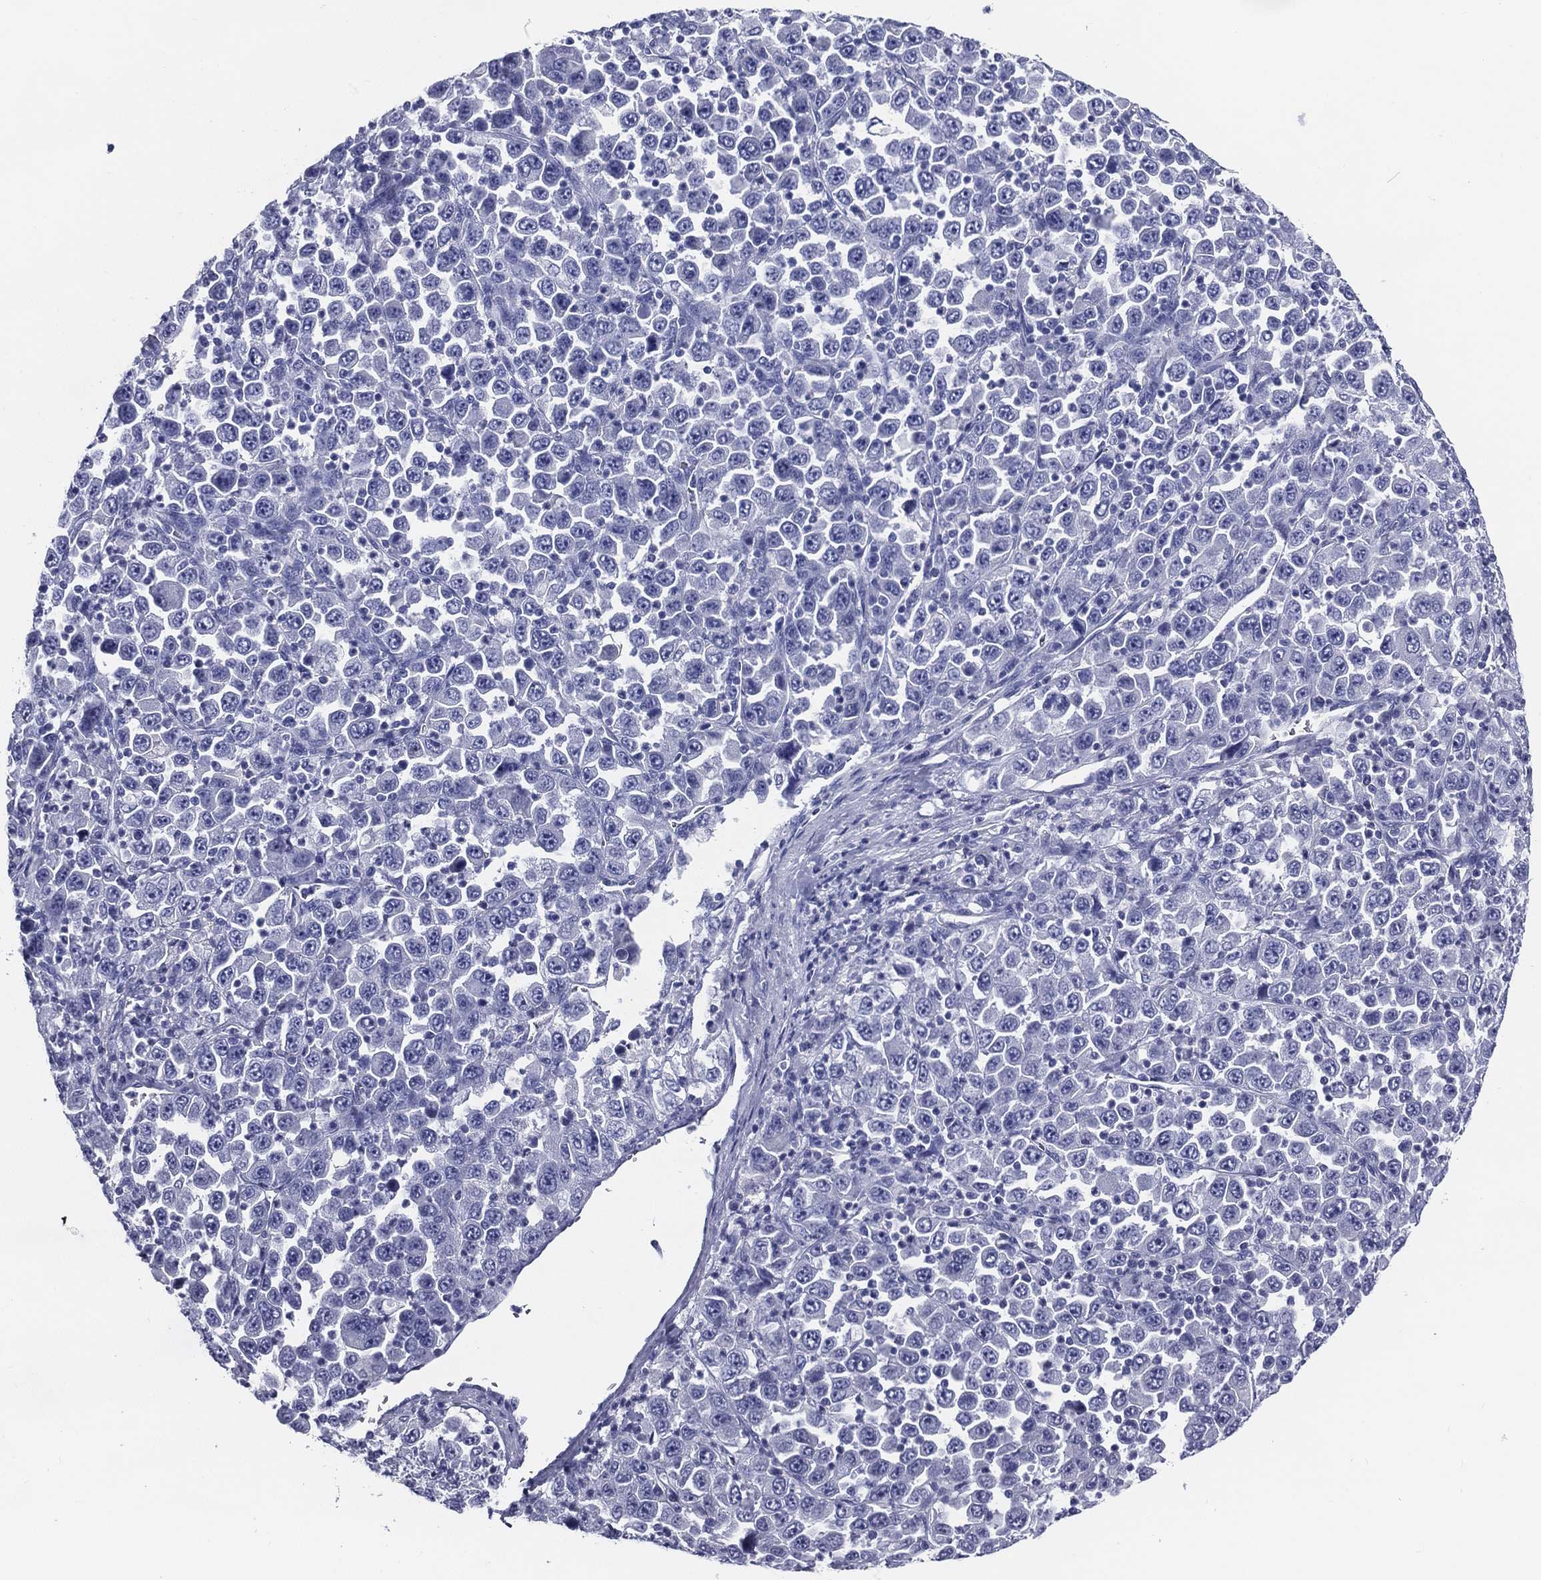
{"staining": {"intensity": "negative", "quantity": "none", "location": "none"}, "tissue": "stomach cancer", "cell_type": "Tumor cells", "image_type": "cancer", "snomed": [{"axis": "morphology", "description": "Normal tissue, NOS"}, {"axis": "morphology", "description": "Adenocarcinoma, NOS"}, {"axis": "topography", "description": "Stomach, upper"}, {"axis": "topography", "description": "Stomach"}], "caption": "This is an immunohistochemistry (IHC) histopathology image of human adenocarcinoma (stomach). There is no positivity in tumor cells.", "gene": "ACE2", "patient": {"sex": "male", "age": 59}}